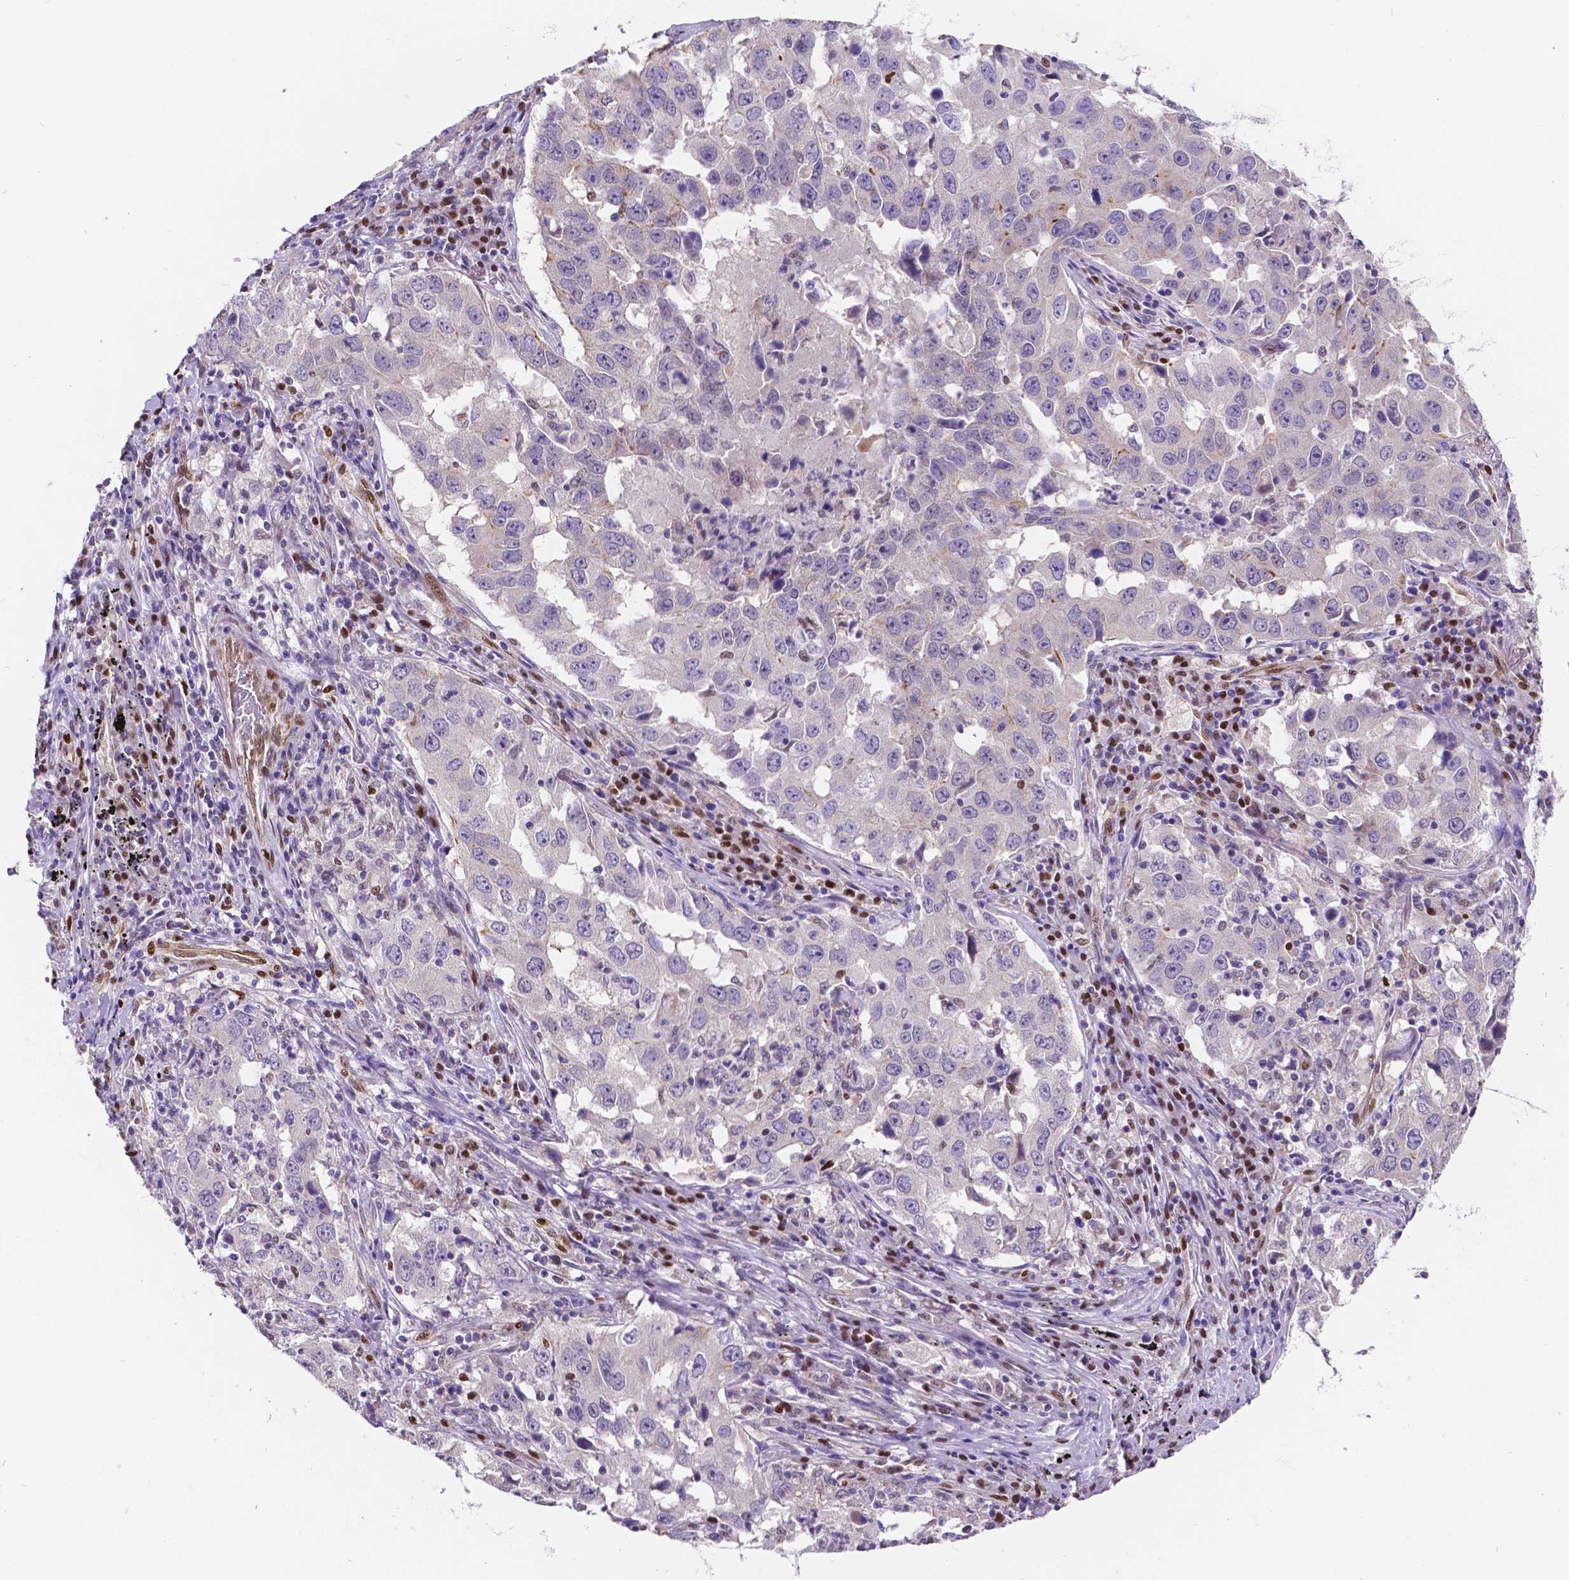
{"staining": {"intensity": "negative", "quantity": "none", "location": "none"}, "tissue": "lung cancer", "cell_type": "Tumor cells", "image_type": "cancer", "snomed": [{"axis": "morphology", "description": "Adenocarcinoma, NOS"}, {"axis": "topography", "description": "Lung"}], "caption": "There is no significant expression in tumor cells of lung adenocarcinoma.", "gene": "MEF2C", "patient": {"sex": "male", "age": 73}}